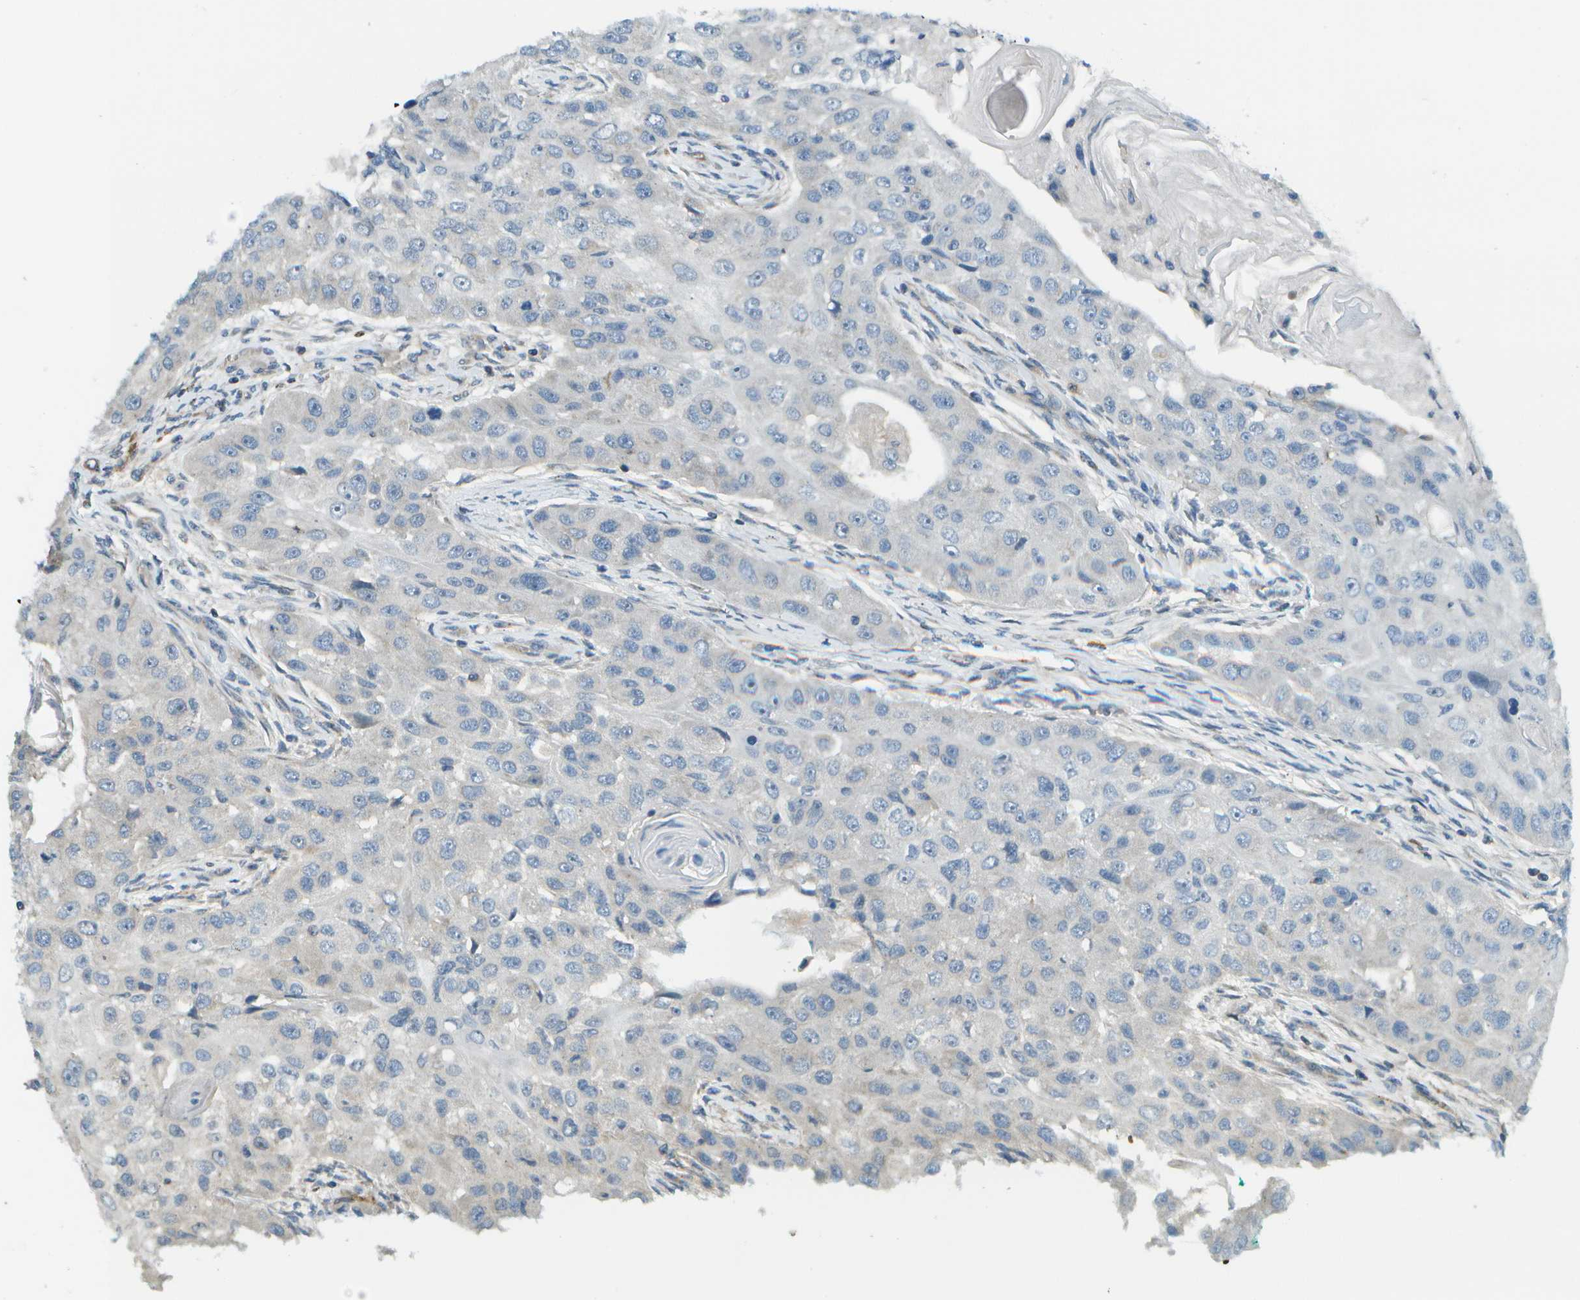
{"staining": {"intensity": "negative", "quantity": "none", "location": "none"}, "tissue": "head and neck cancer", "cell_type": "Tumor cells", "image_type": "cancer", "snomed": [{"axis": "morphology", "description": "Normal tissue, NOS"}, {"axis": "morphology", "description": "Squamous cell carcinoma, NOS"}, {"axis": "topography", "description": "Skeletal muscle"}, {"axis": "topography", "description": "Head-Neck"}], "caption": "Tumor cells are negative for brown protein staining in head and neck cancer.", "gene": "CTIF", "patient": {"sex": "male", "age": 51}}